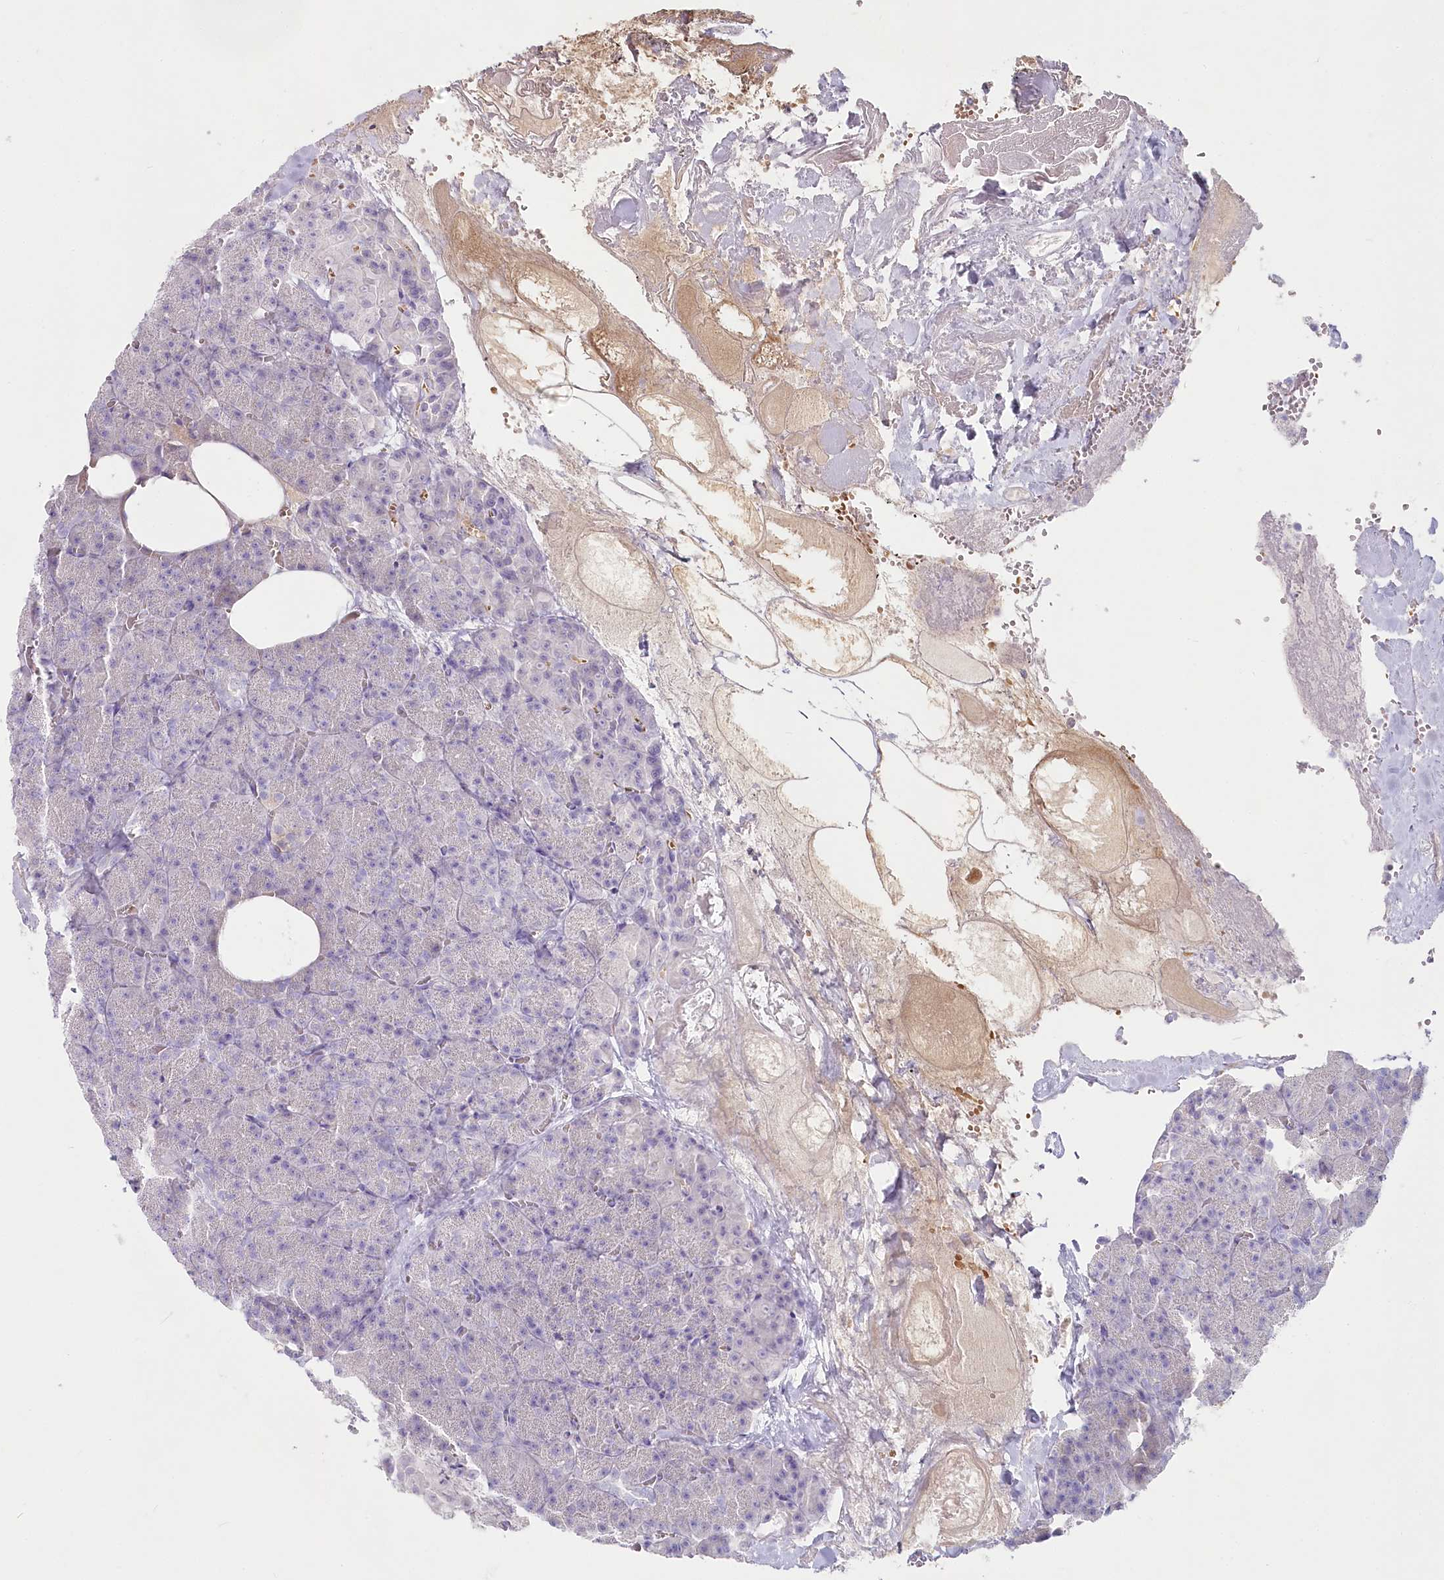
{"staining": {"intensity": "negative", "quantity": "none", "location": "none"}, "tissue": "pancreas", "cell_type": "Exocrine glandular cells", "image_type": "normal", "snomed": [{"axis": "morphology", "description": "Normal tissue, NOS"}, {"axis": "morphology", "description": "Carcinoid, malignant, NOS"}, {"axis": "topography", "description": "Pancreas"}], "caption": "IHC histopathology image of benign pancreas stained for a protein (brown), which displays no positivity in exocrine glandular cells. (Stains: DAB immunohistochemistry with hematoxylin counter stain, Microscopy: brightfield microscopy at high magnification).", "gene": "IFIT5", "patient": {"sex": "female", "age": 35}}